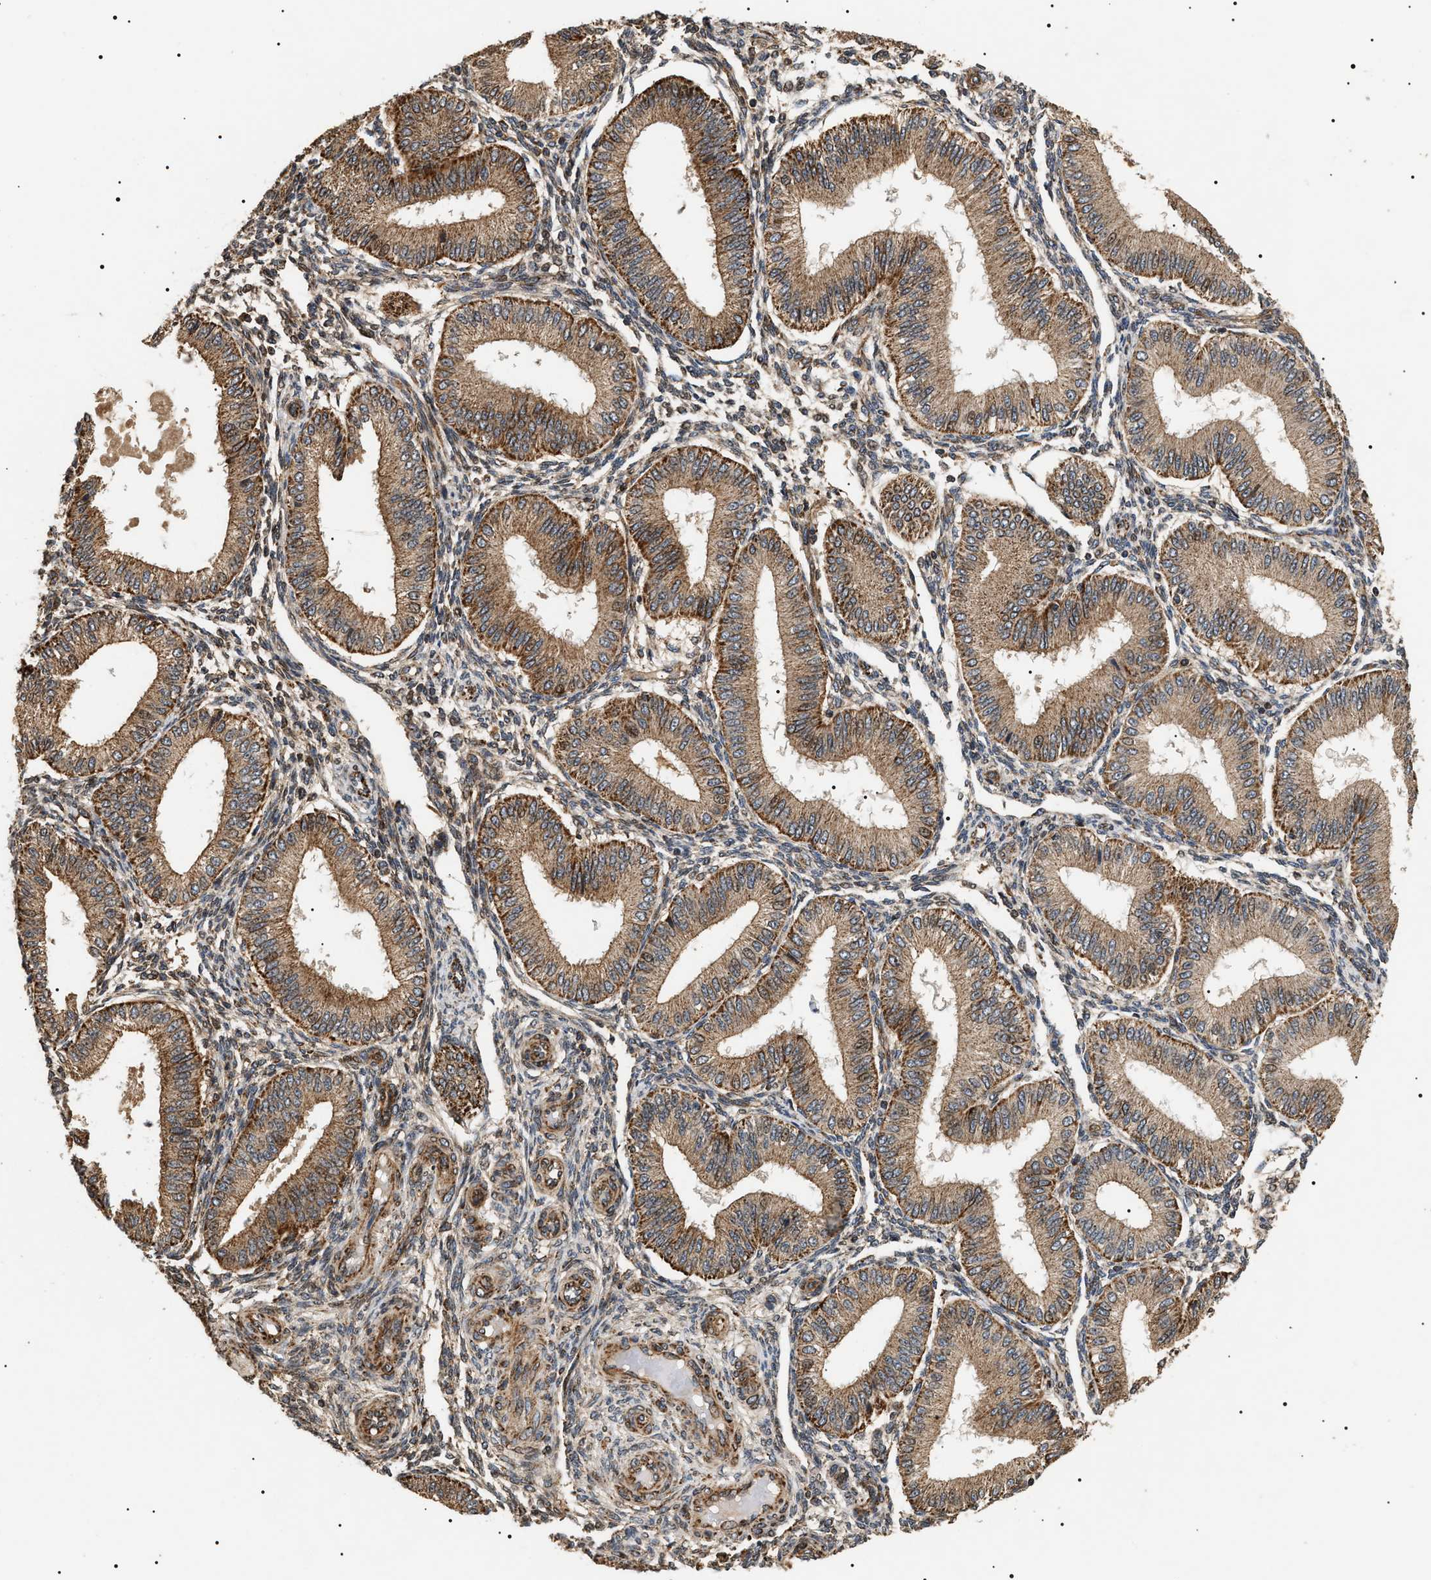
{"staining": {"intensity": "weak", "quantity": "25%-75%", "location": "nuclear"}, "tissue": "endometrium", "cell_type": "Cells in endometrial stroma", "image_type": "normal", "snomed": [{"axis": "morphology", "description": "Normal tissue, NOS"}, {"axis": "topography", "description": "Endometrium"}], "caption": "Protein analysis of benign endometrium reveals weak nuclear staining in approximately 25%-75% of cells in endometrial stroma.", "gene": "ZBTB26", "patient": {"sex": "female", "age": 39}}